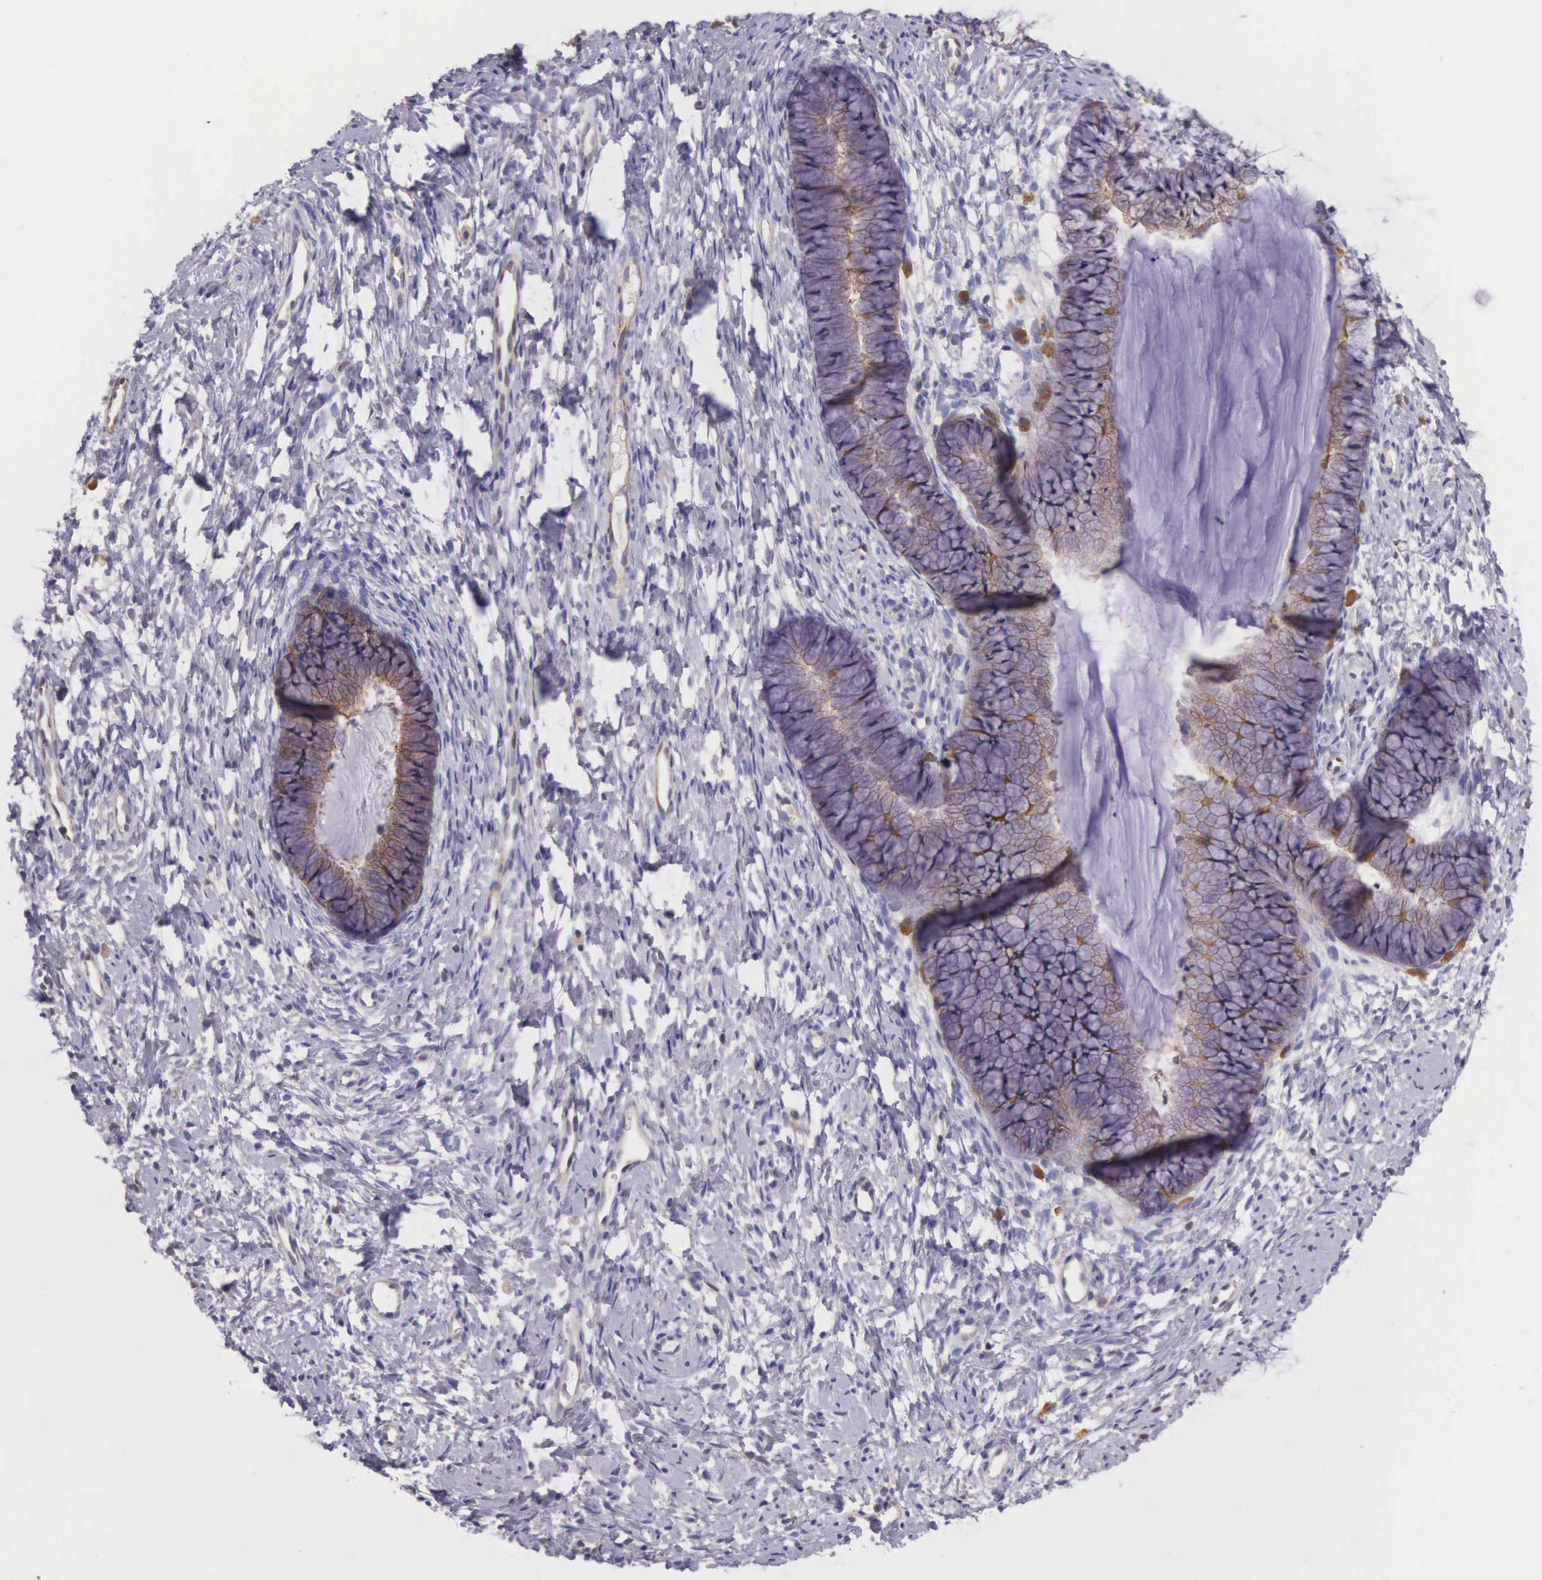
{"staining": {"intensity": "negative", "quantity": "none", "location": "none"}, "tissue": "cervix", "cell_type": "Glandular cells", "image_type": "normal", "snomed": [{"axis": "morphology", "description": "Normal tissue, NOS"}, {"axis": "topography", "description": "Cervix"}], "caption": "A photomicrograph of cervix stained for a protein exhibits no brown staining in glandular cells. (DAB (3,3'-diaminobenzidine) immunohistochemistry (IHC) with hematoxylin counter stain).", "gene": "OSBPL3", "patient": {"sex": "female", "age": 82}}